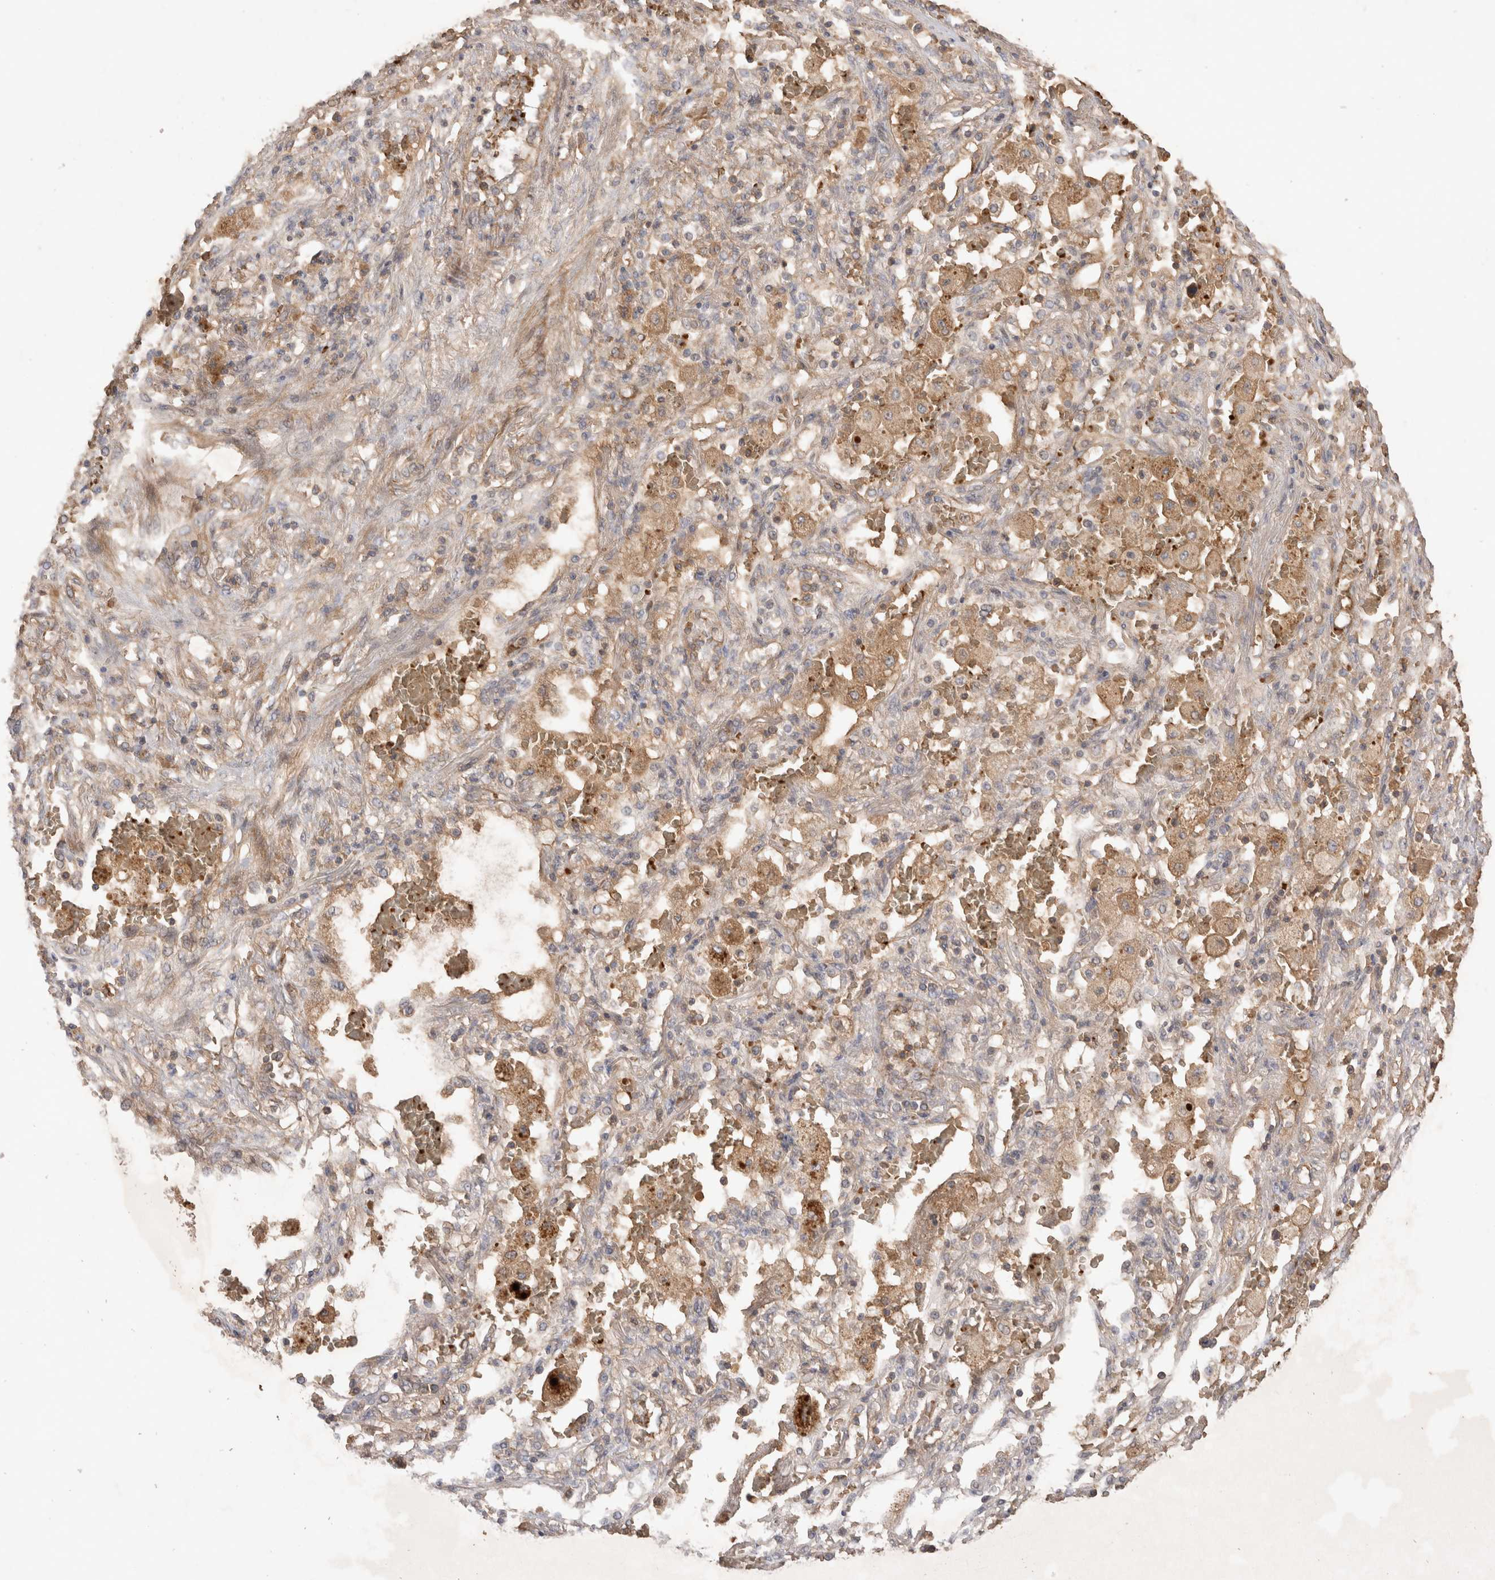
{"staining": {"intensity": "negative", "quantity": "none", "location": "none"}, "tissue": "lung cancer", "cell_type": "Tumor cells", "image_type": "cancer", "snomed": [{"axis": "morphology", "description": "Squamous cell carcinoma, NOS"}, {"axis": "topography", "description": "Lung"}], "caption": "DAB (3,3'-diaminobenzidine) immunohistochemical staining of lung cancer (squamous cell carcinoma) reveals no significant positivity in tumor cells.", "gene": "FAM221A", "patient": {"sex": "male", "age": 61}}